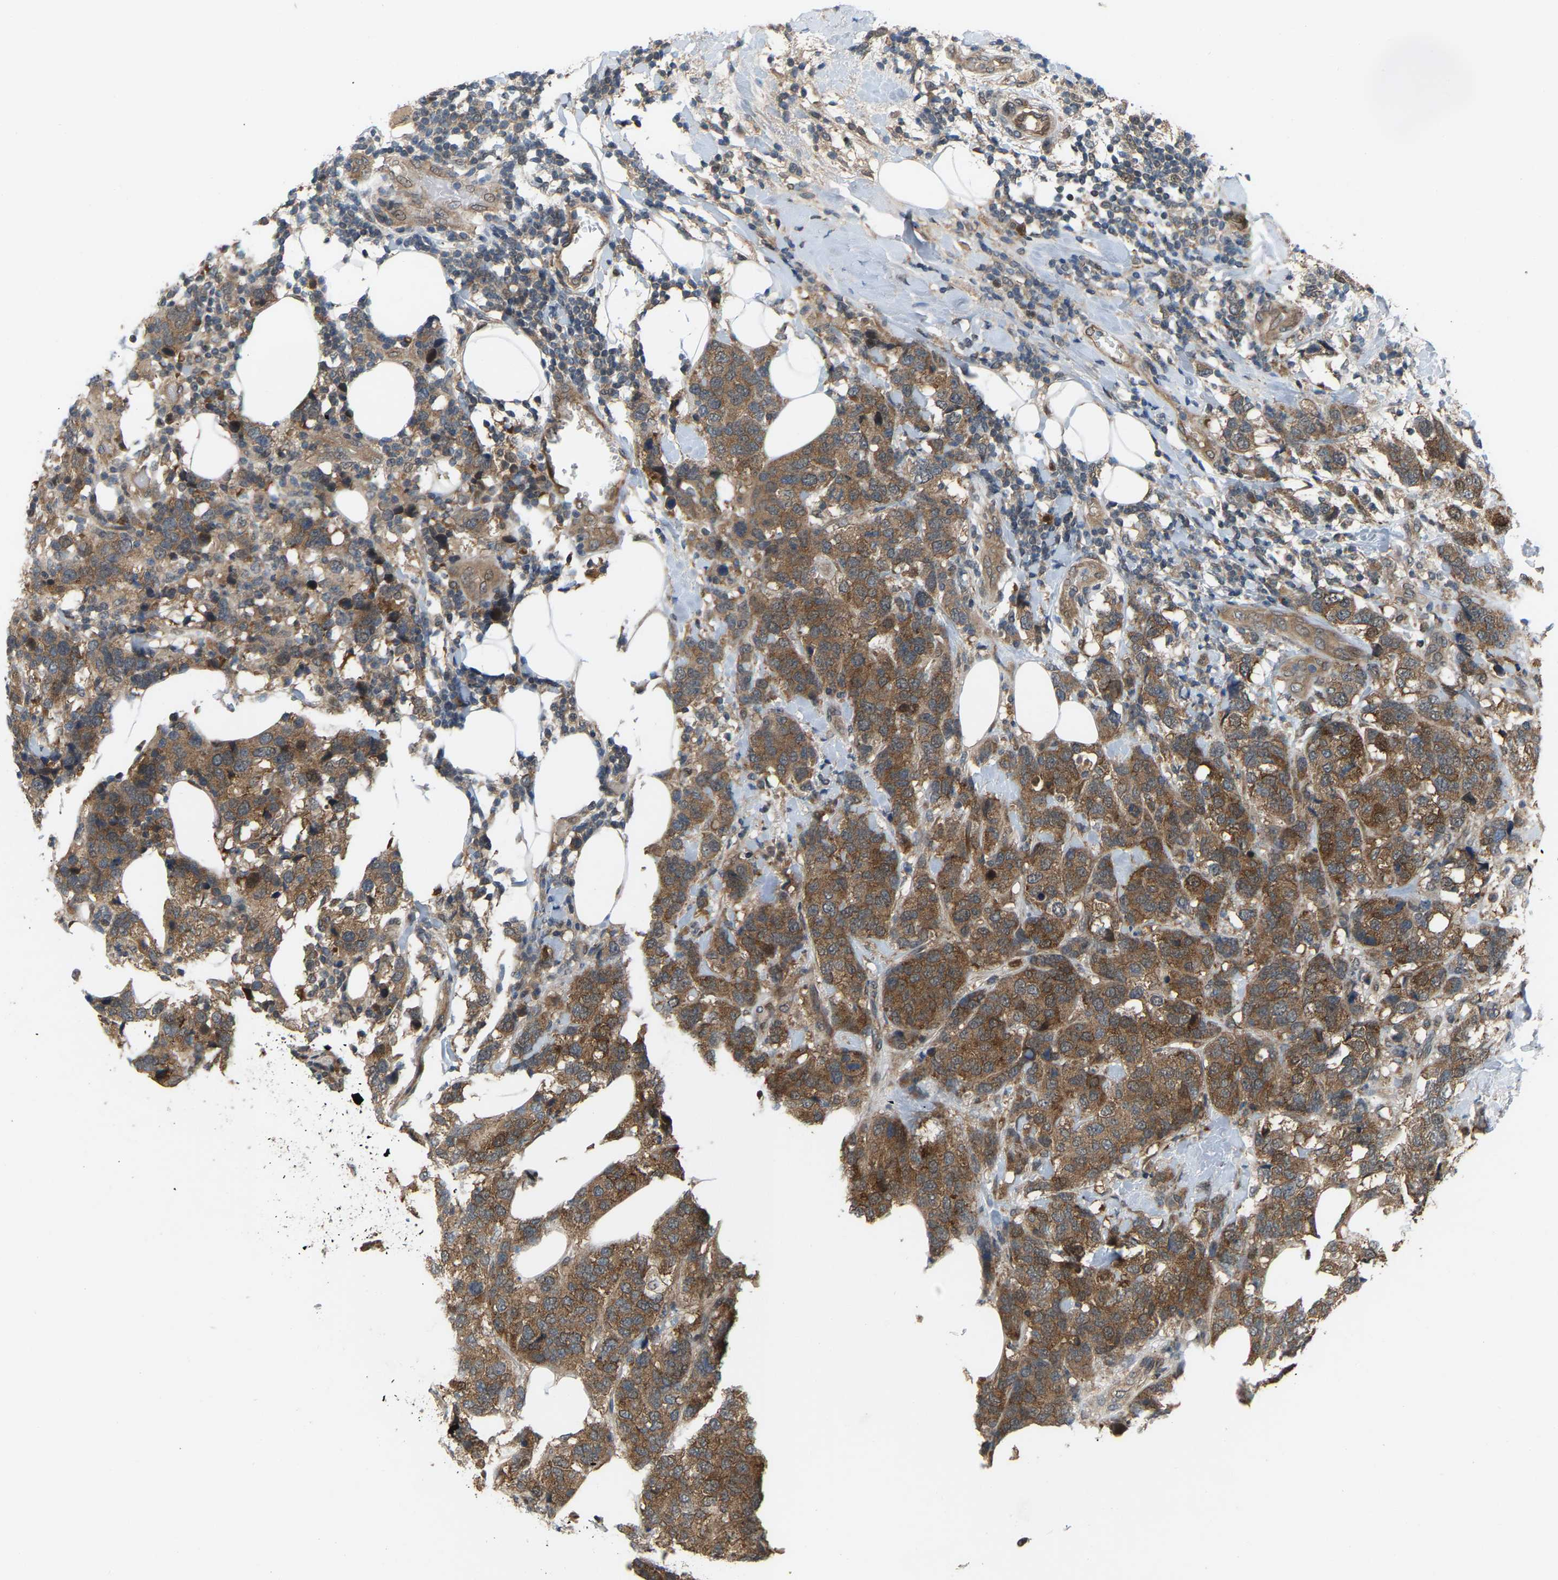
{"staining": {"intensity": "strong", "quantity": ">75%", "location": "cytoplasmic/membranous"}, "tissue": "breast cancer", "cell_type": "Tumor cells", "image_type": "cancer", "snomed": [{"axis": "morphology", "description": "Lobular carcinoma"}, {"axis": "topography", "description": "Breast"}], "caption": "Breast cancer (lobular carcinoma) stained with a protein marker demonstrates strong staining in tumor cells.", "gene": "CROT", "patient": {"sex": "female", "age": 59}}